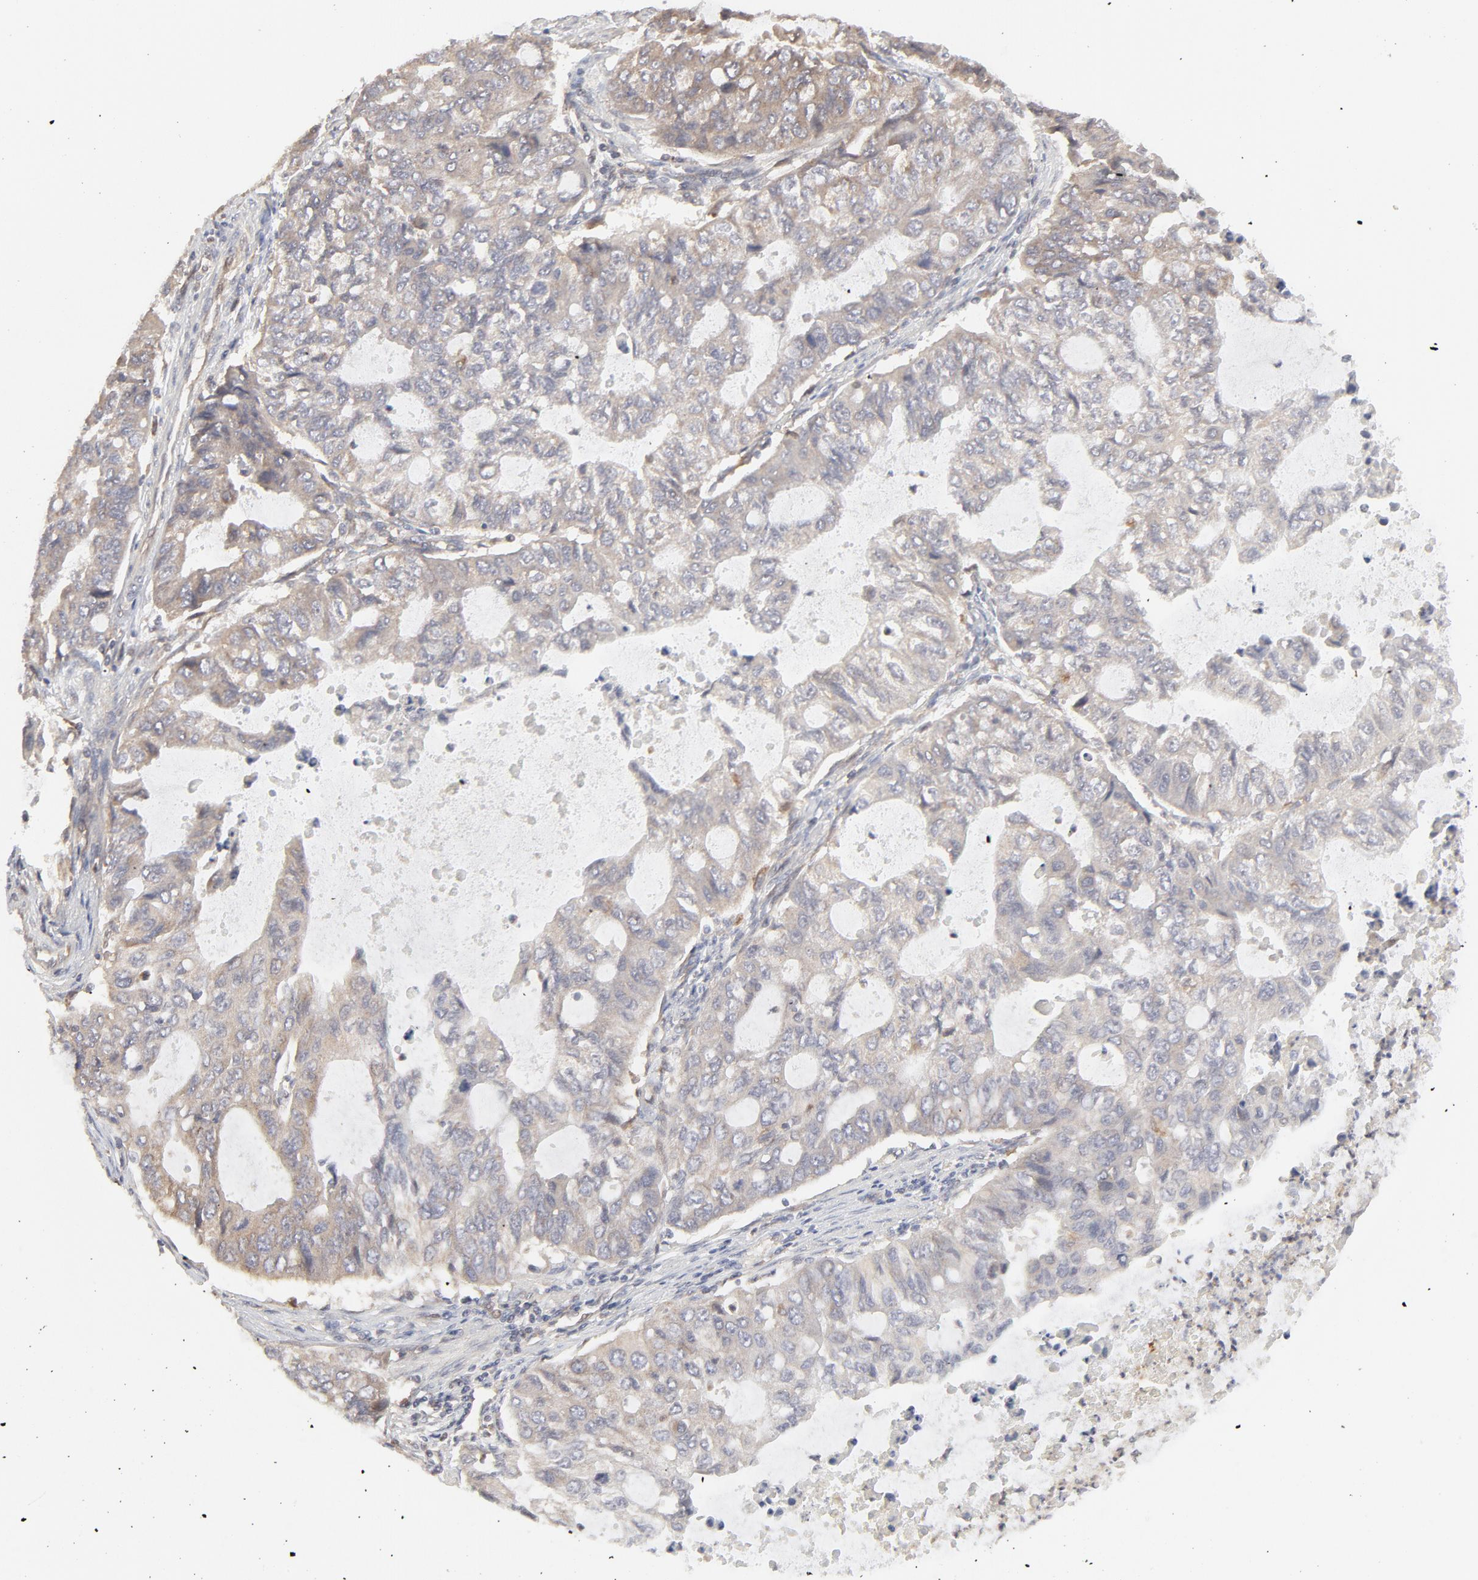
{"staining": {"intensity": "weak", "quantity": ">75%", "location": "cytoplasmic/membranous"}, "tissue": "stomach cancer", "cell_type": "Tumor cells", "image_type": "cancer", "snomed": [{"axis": "morphology", "description": "Adenocarcinoma, NOS"}, {"axis": "topography", "description": "Stomach, upper"}], "caption": "Stomach adenocarcinoma stained with a brown dye reveals weak cytoplasmic/membranous positive staining in about >75% of tumor cells.", "gene": "RAB5C", "patient": {"sex": "female", "age": 52}}